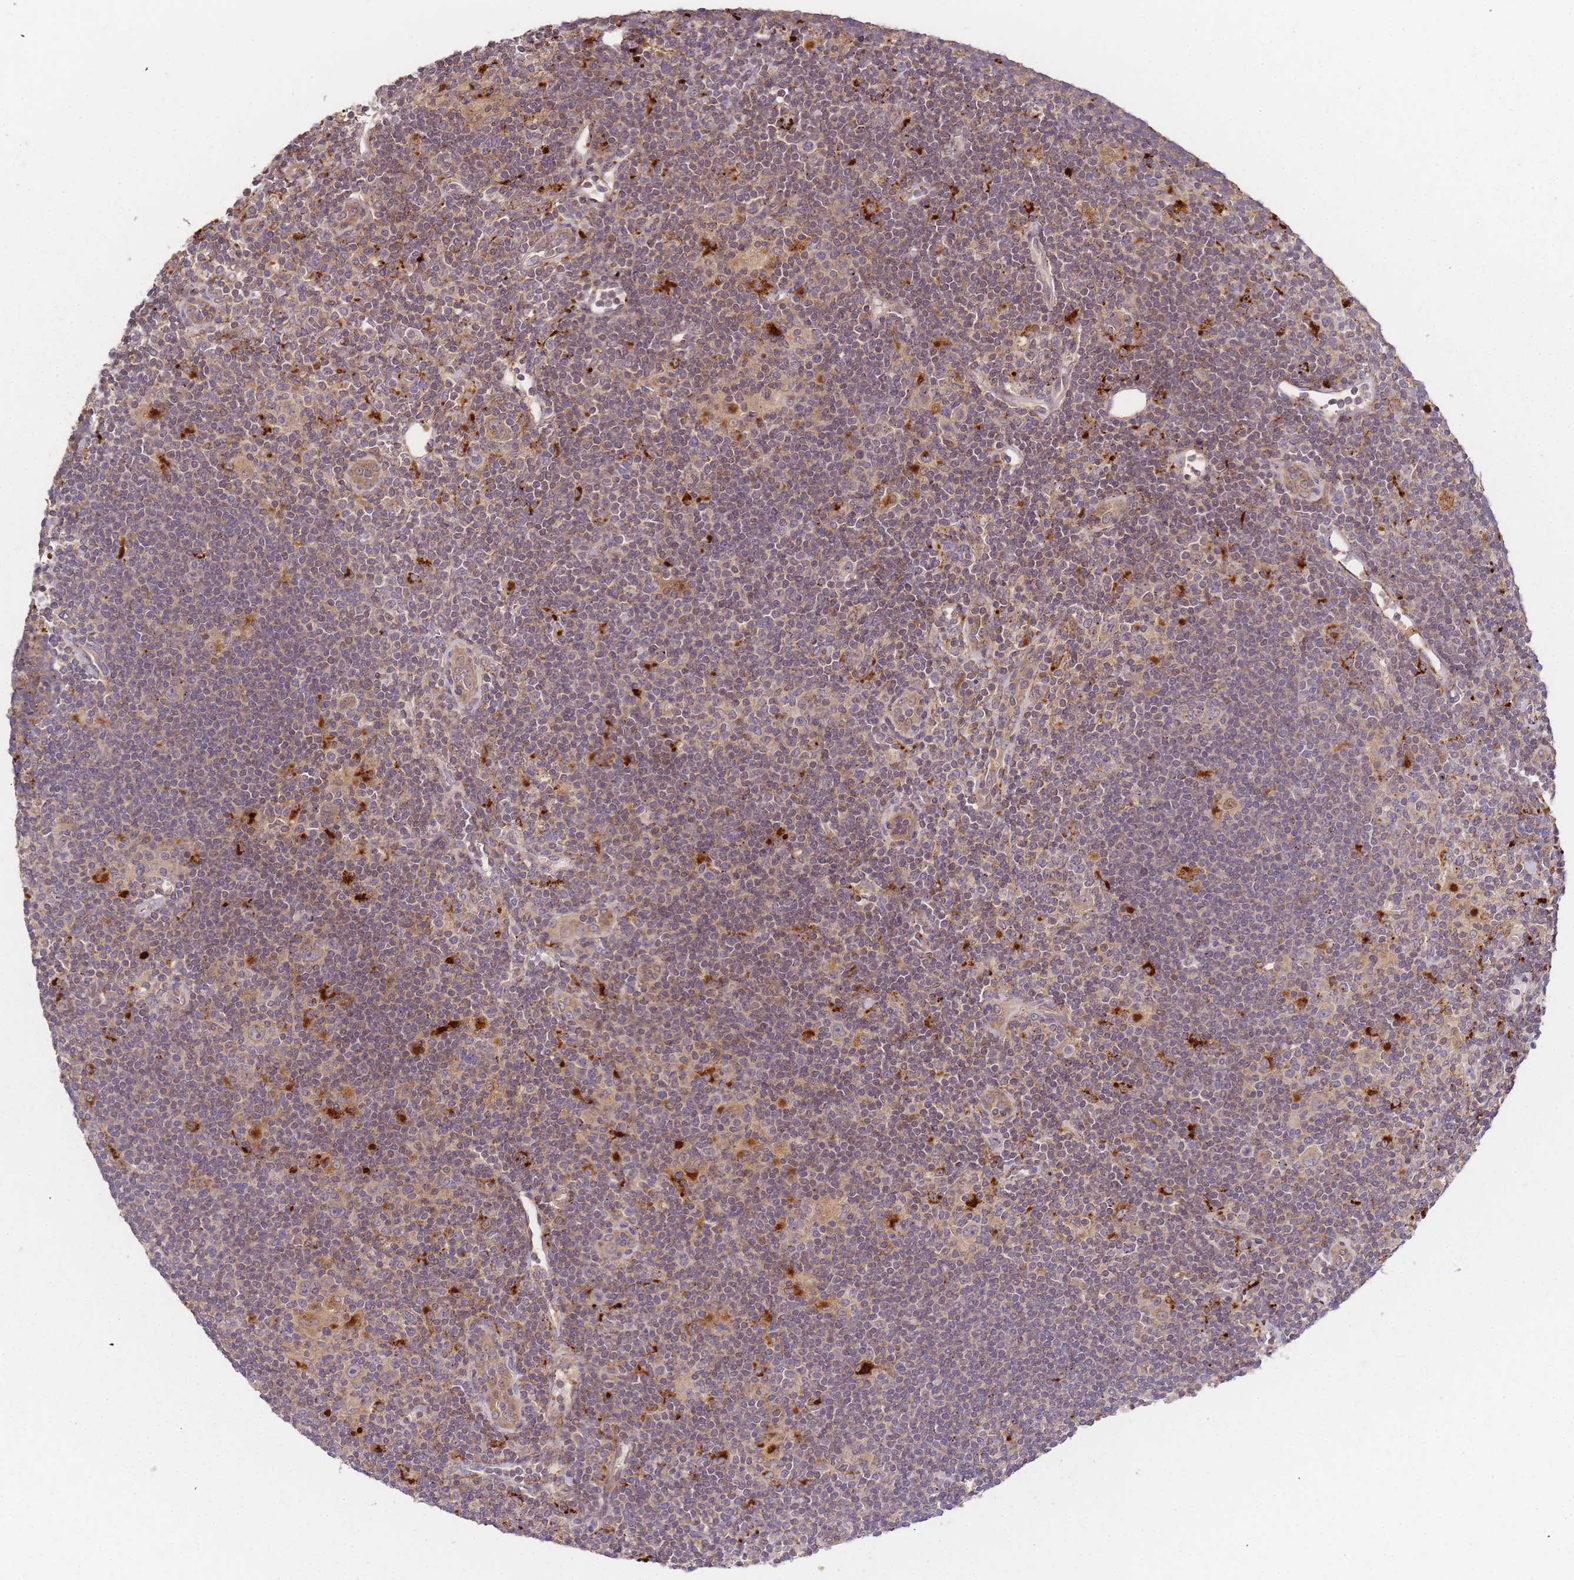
{"staining": {"intensity": "weak", "quantity": ">75%", "location": "cytoplasmic/membranous"}, "tissue": "lymphoma", "cell_type": "Tumor cells", "image_type": "cancer", "snomed": [{"axis": "morphology", "description": "Hodgkin's disease, NOS"}, {"axis": "topography", "description": "Lymph node"}], "caption": "Immunohistochemical staining of Hodgkin's disease displays low levels of weak cytoplasmic/membranous protein expression in approximately >75% of tumor cells. (IHC, brightfield microscopy, high magnification).", "gene": "ATG5", "patient": {"sex": "female", "age": 57}}